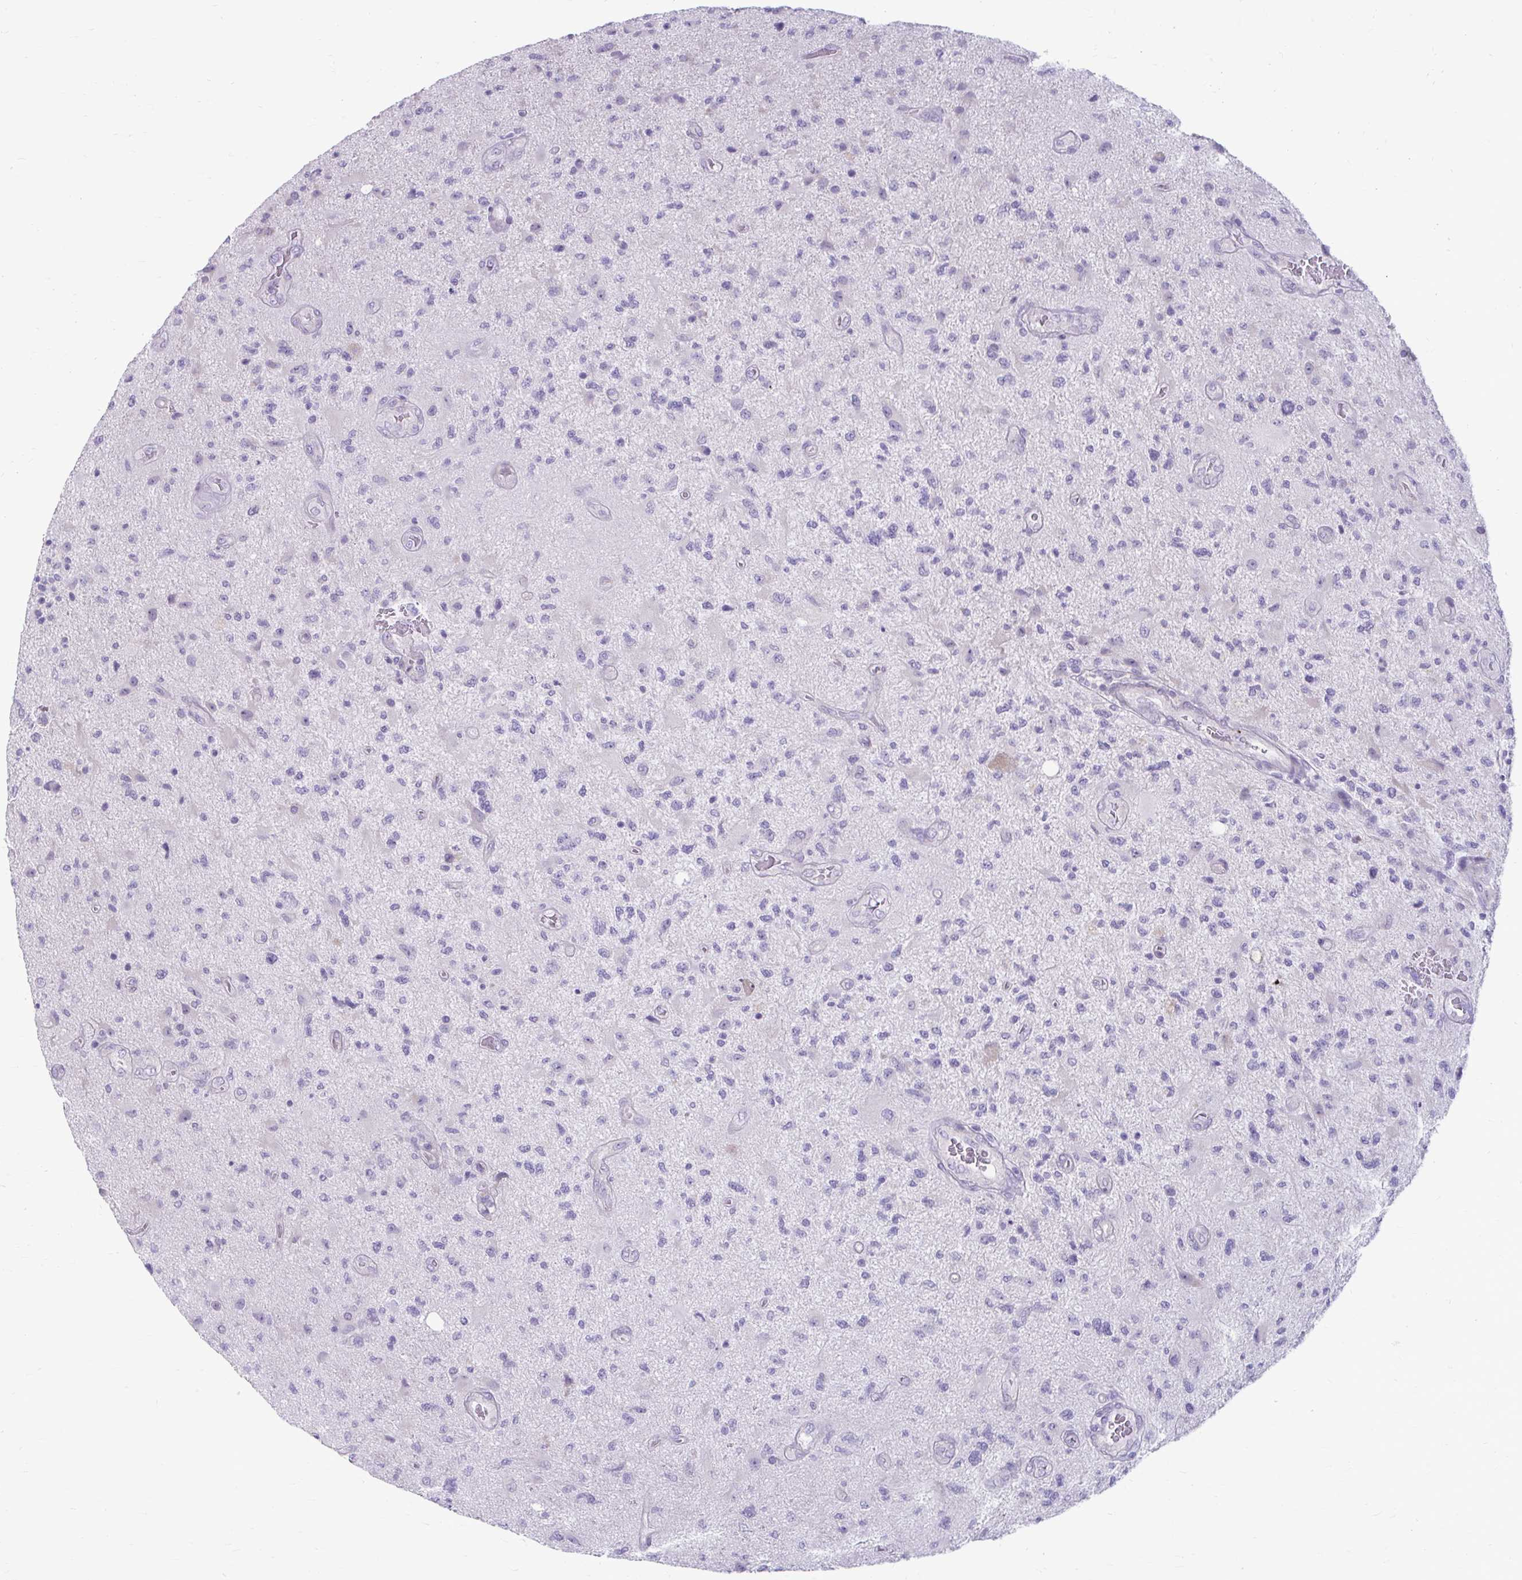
{"staining": {"intensity": "negative", "quantity": "none", "location": "none"}, "tissue": "glioma", "cell_type": "Tumor cells", "image_type": "cancer", "snomed": [{"axis": "morphology", "description": "Glioma, malignant, High grade"}, {"axis": "topography", "description": "Brain"}], "caption": "High magnification brightfield microscopy of malignant glioma (high-grade) stained with DAB (3,3'-diaminobenzidine) (brown) and counterstained with hematoxylin (blue): tumor cells show no significant staining. (Stains: DAB IHC with hematoxylin counter stain, Microscopy: brightfield microscopy at high magnification).", "gene": "CHIA", "patient": {"sex": "male", "age": 67}}